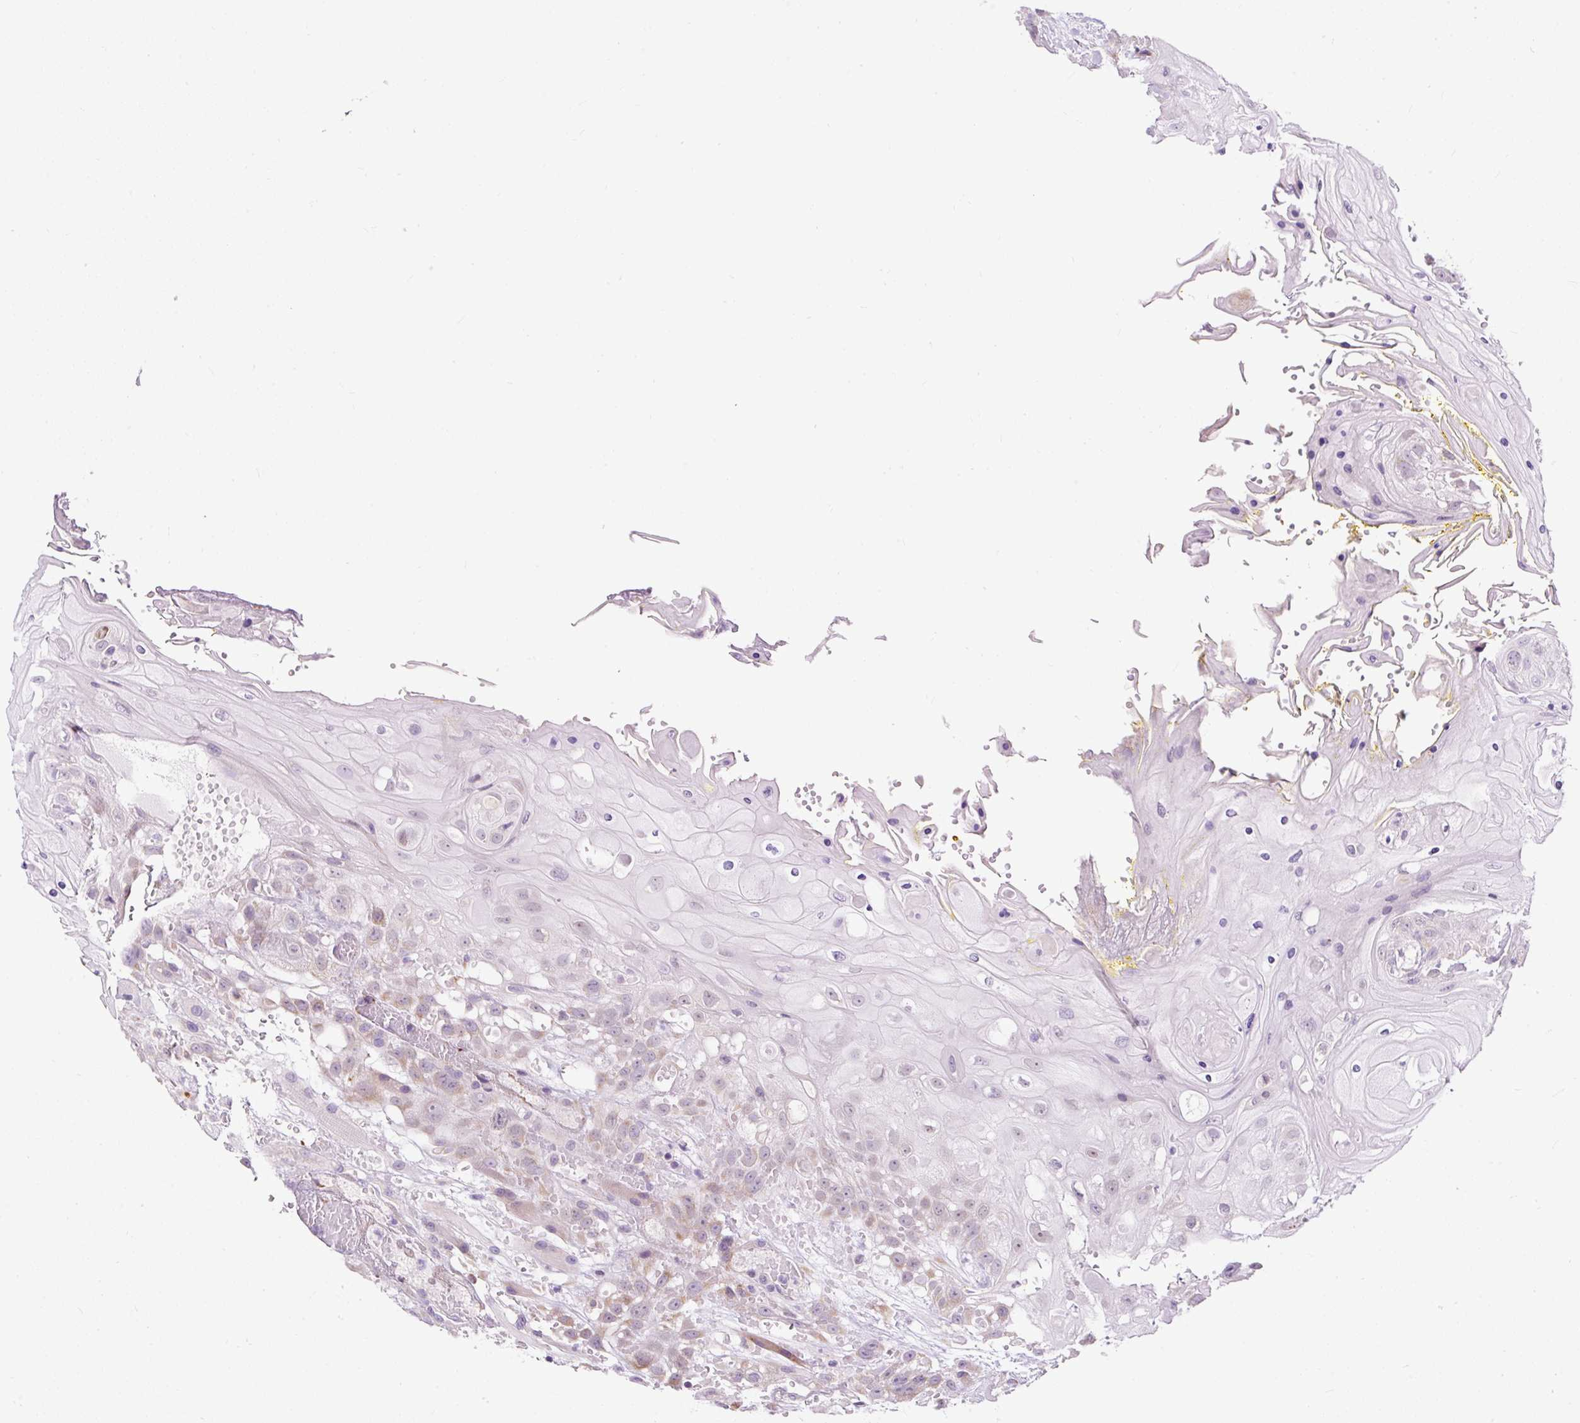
{"staining": {"intensity": "weak", "quantity": "<25%", "location": "cytoplasmic/membranous"}, "tissue": "head and neck cancer", "cell_type": "Tumor cells", "image_type": "cancer", "snomed": [{"axis": "morphology", "description": "Squamous cell carcinoma, NOS"}, {"axis": "topography", "description": "Head-Neck"}], "caption": "Histopathology image shows no protein expression in tumor cells of head and neck cancer (squamous cell carcinoma) tissue.", "gene": "FMC1", "patient": {"sex": "female", "age": 43}}